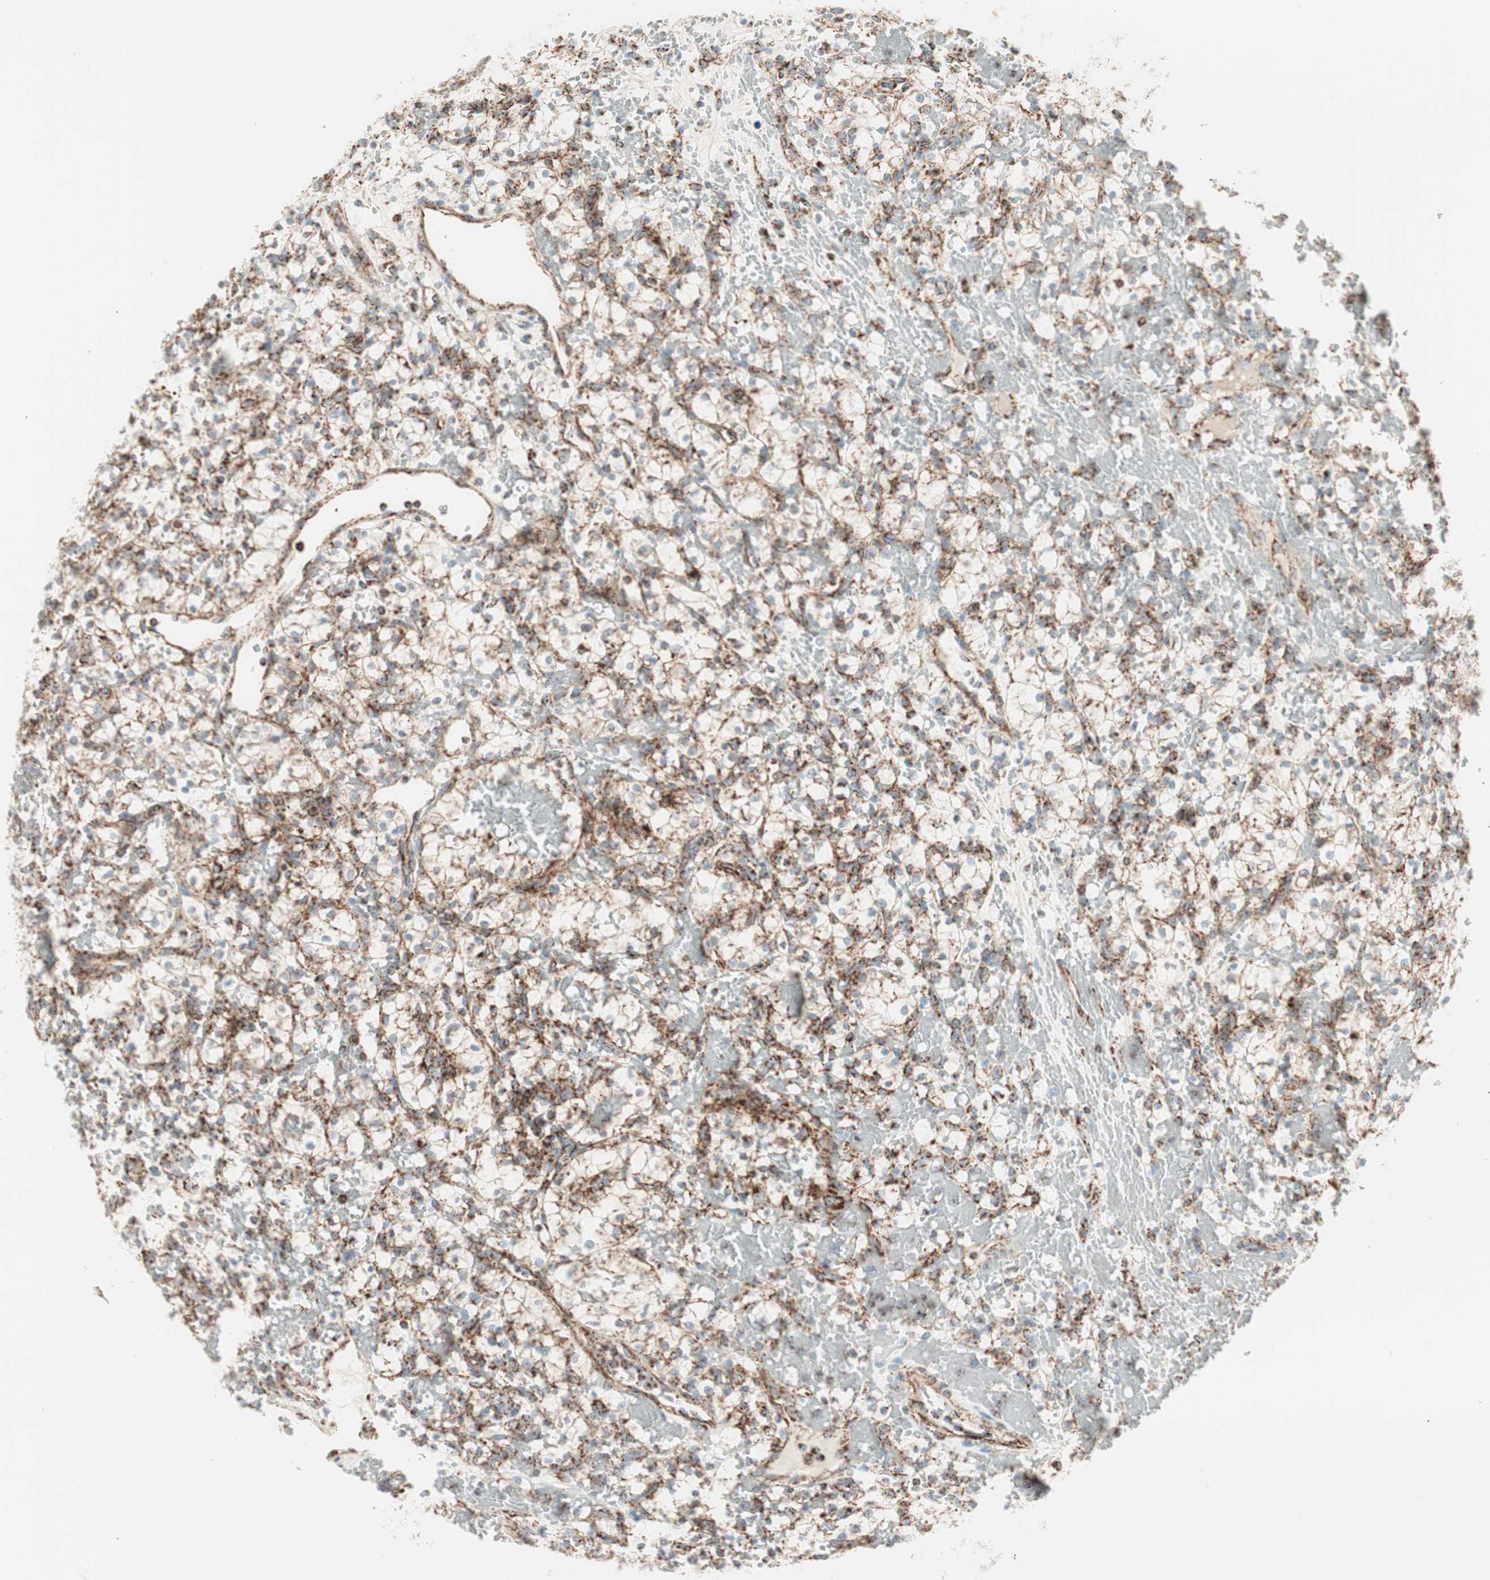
{"staining": {"intensity": "moderate", "quantity": ">75%", "location": "cytoplasmic/membranous"}, "tissue": "renal cancer", "cell_type": "Tumor cells", "image_type": "cancer", "snomed": [{"axis": "morphology", "description": "Adenocarcinoma, NOS"}, {"axis": "topography", "description": "Kidney"}], "caption": "This is a histology image of immunohistochemistry staining of renal cancer (adenocarcinoma), which shows moderate positivity in the cytoplasmic/membranous of tumor cells.", "gene": "TOMM20", "patient": {"sex": "female", "age": 60}}